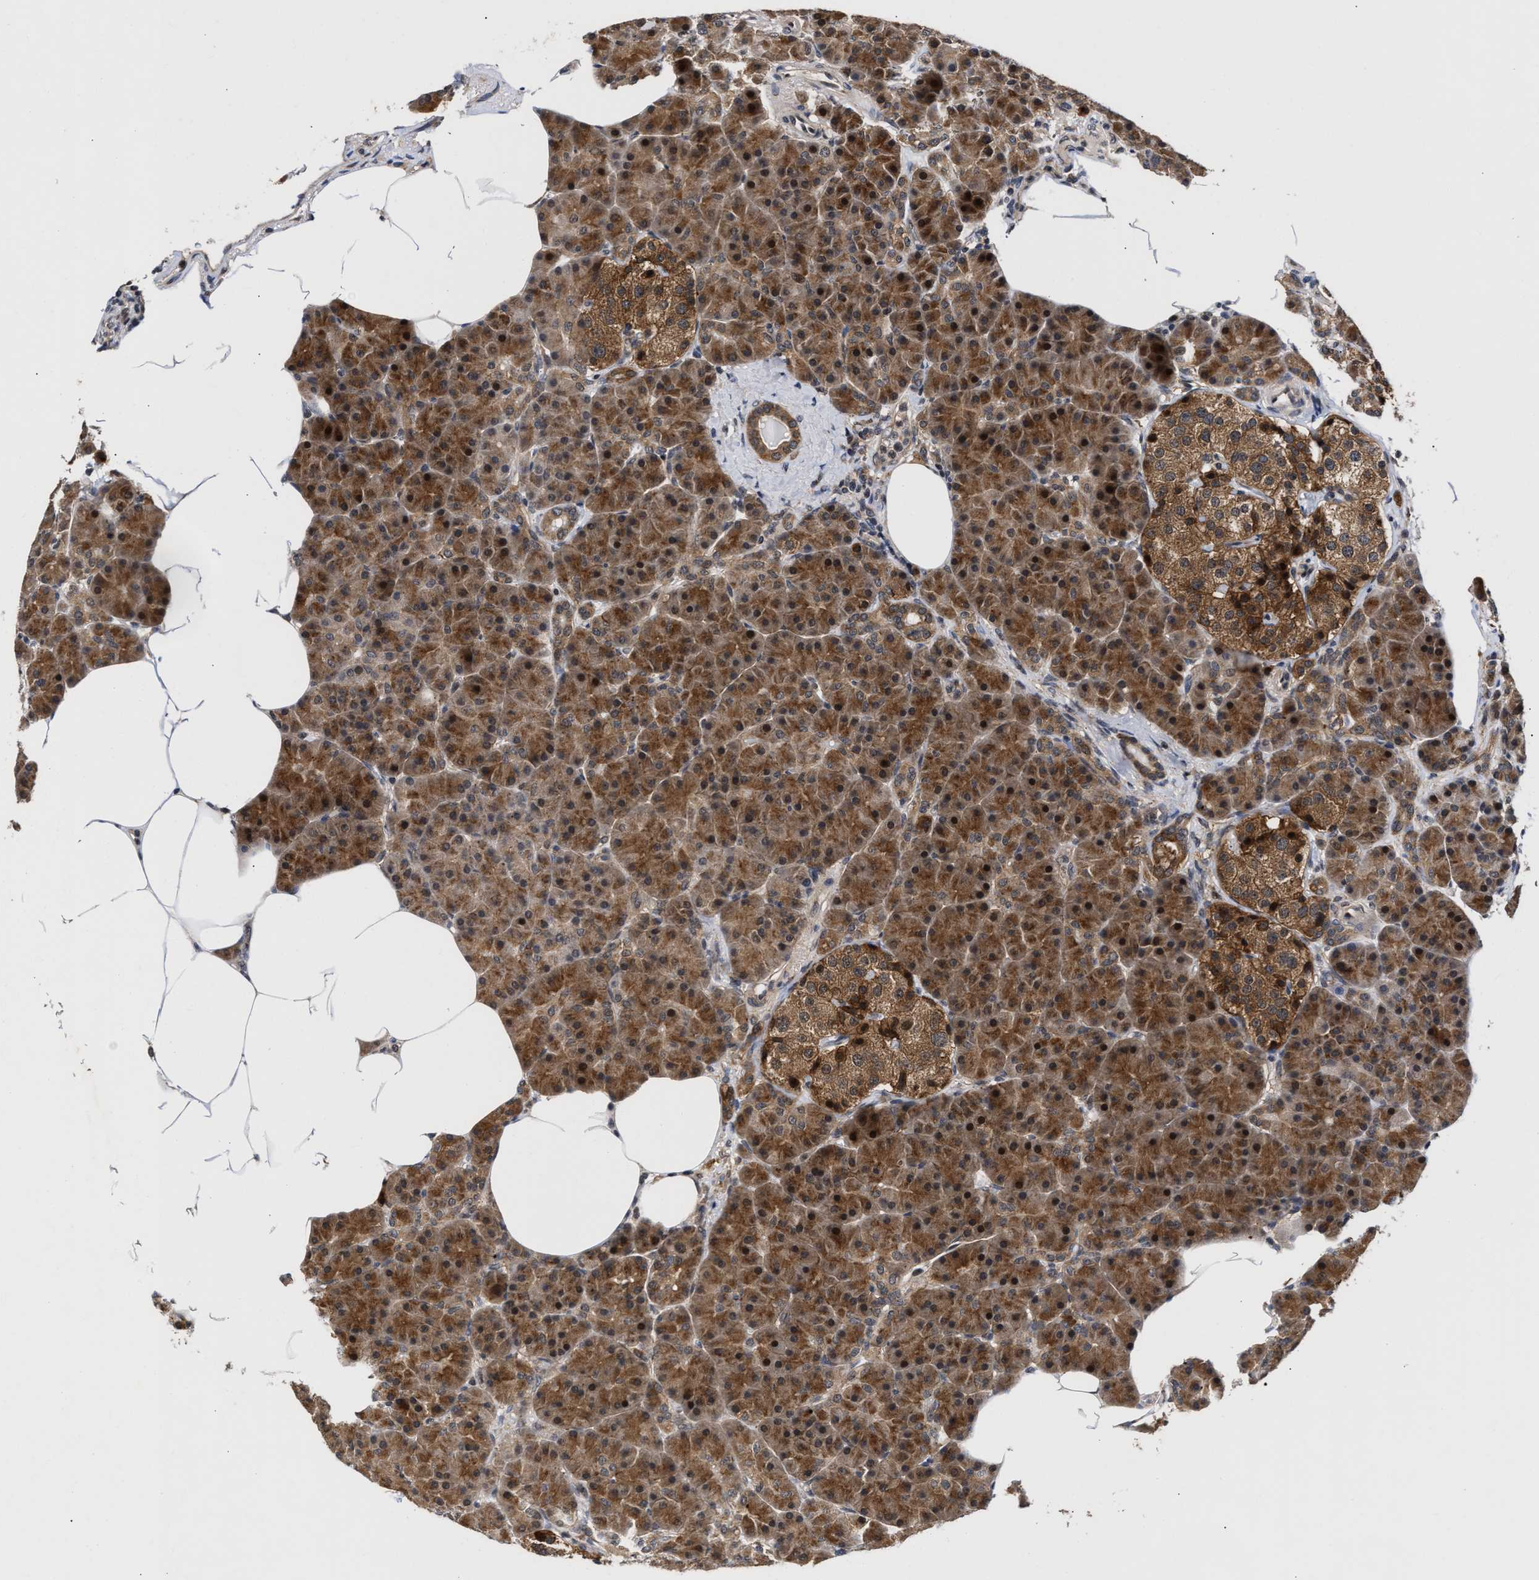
{"staining": {"intensity": "strong", "quantity": ">75%", "location": "cytoplasmic/membranous,nuclear"}, "tissue": "pancreas", "cell_type": "Exocrine glandular cells", "image_type": "normal", "snomed": [{"axis": "morphology", "description": "Normal tissue, NOS"}, {"axis": "topography", "description": "Pancreas"}], "caption": "DAB immunohistochemical staining of normal pancreas displays strong cytoplasmic/membranous,nuclear protein positivity in about >75% of exocrine glandular cells.", "gene": "CLIP2", "patient": {"sex": "female", "age": 70}}